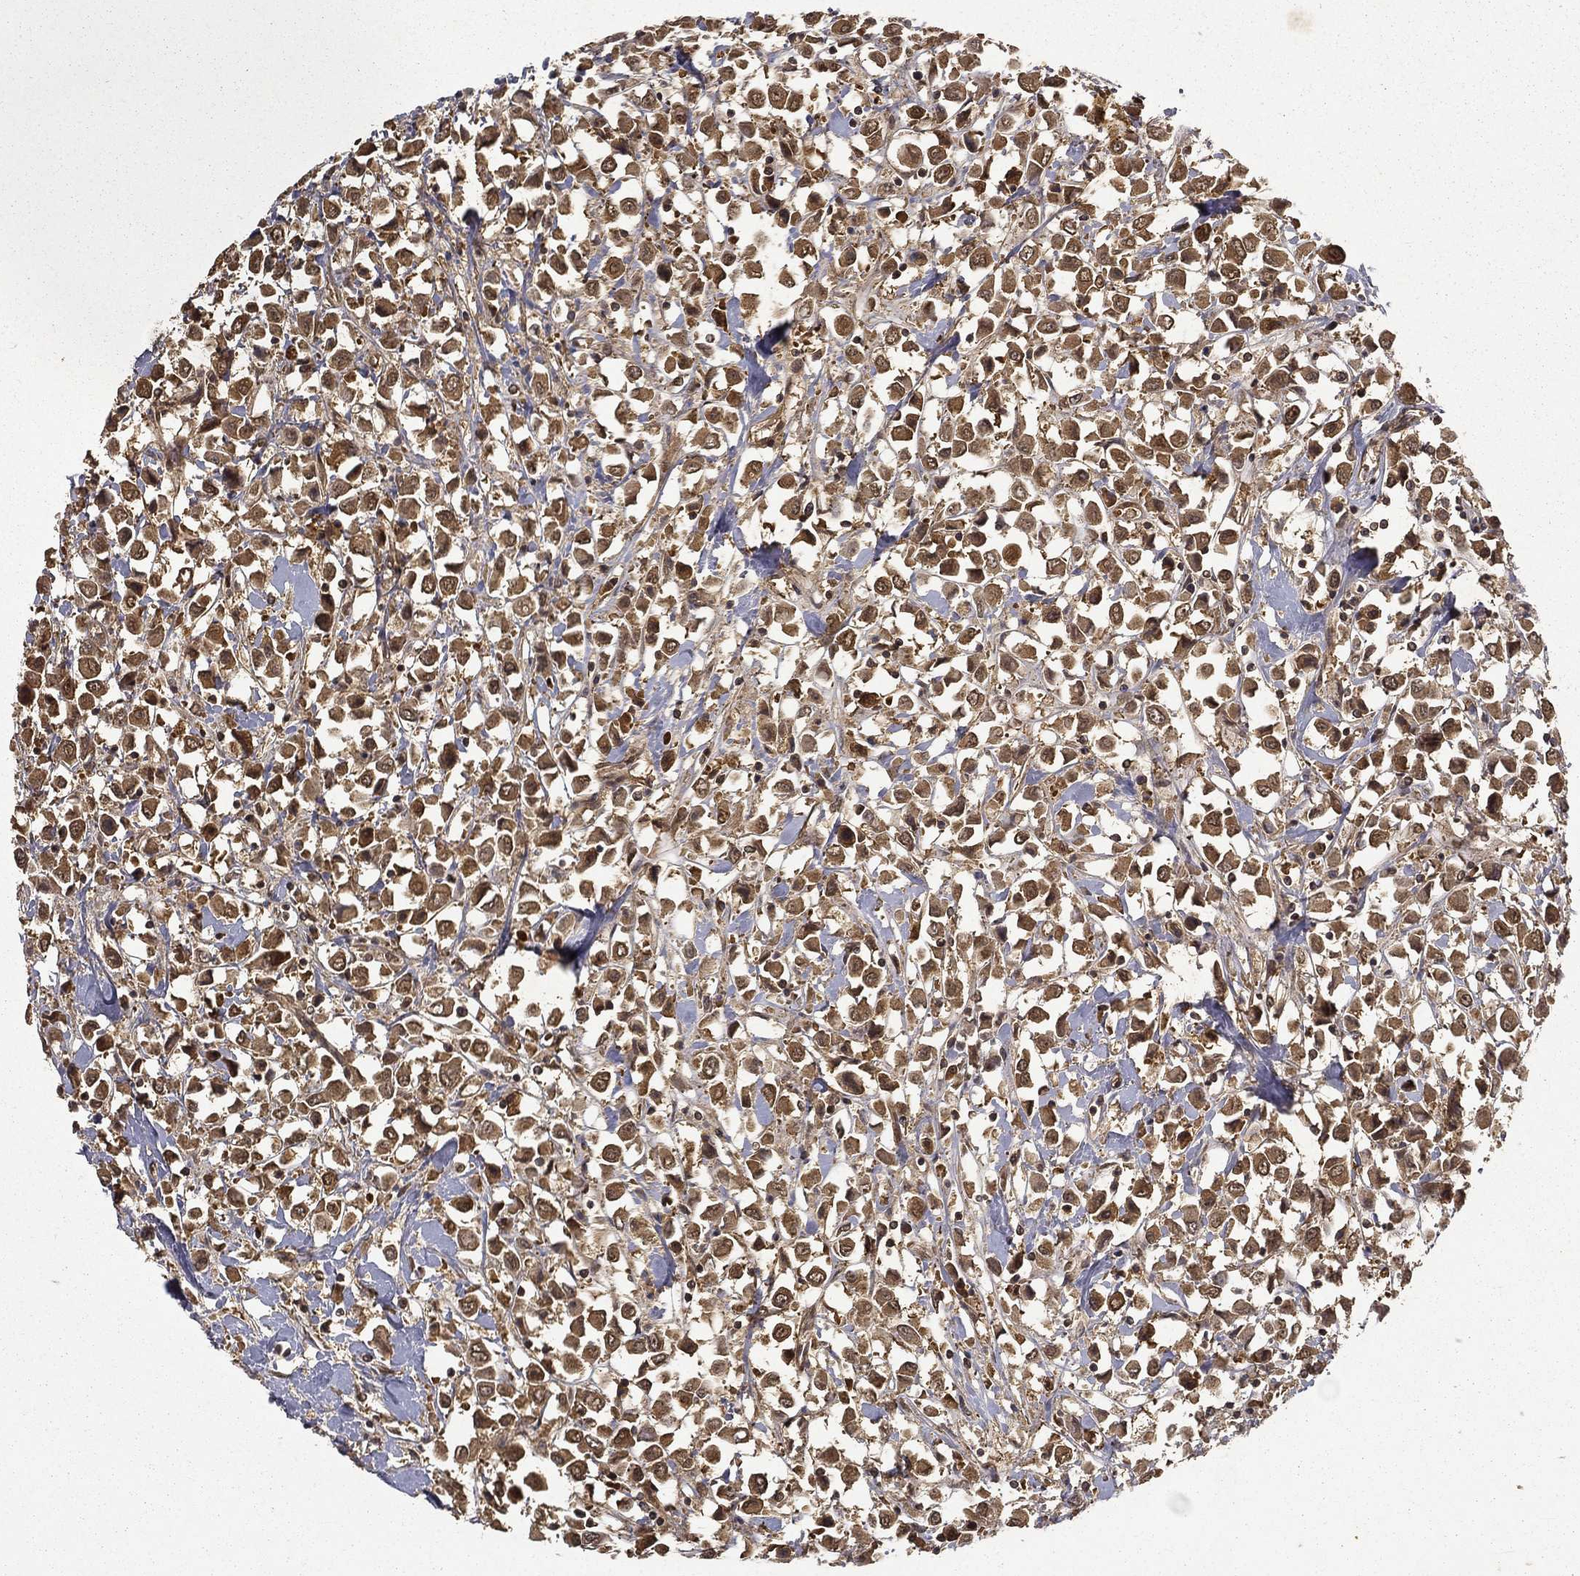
{"staining": {"intensity": "moderate", "quantity": ">75%", "location": "cytoplasmic/membranous"}, "tissue": "breast cancer", "cell_type": "Tumor cells", "image_type": "cancer", "snomed": [{"axis": "morphology", "description": "Duct carcinoma"}, {"axis": "topography", "description": "Breast"}], "caption": "Immunohistochemistry (IHC) histopathology image of human invasive ductal carcinoma (breast) stained for a protein (brown), which demonstrates medium levels of moderate cytoplasmic/membranous expression in about >75% of tumor cells.", "gene": "FGD1", "patient": {"sex": "female", "age": 61}}